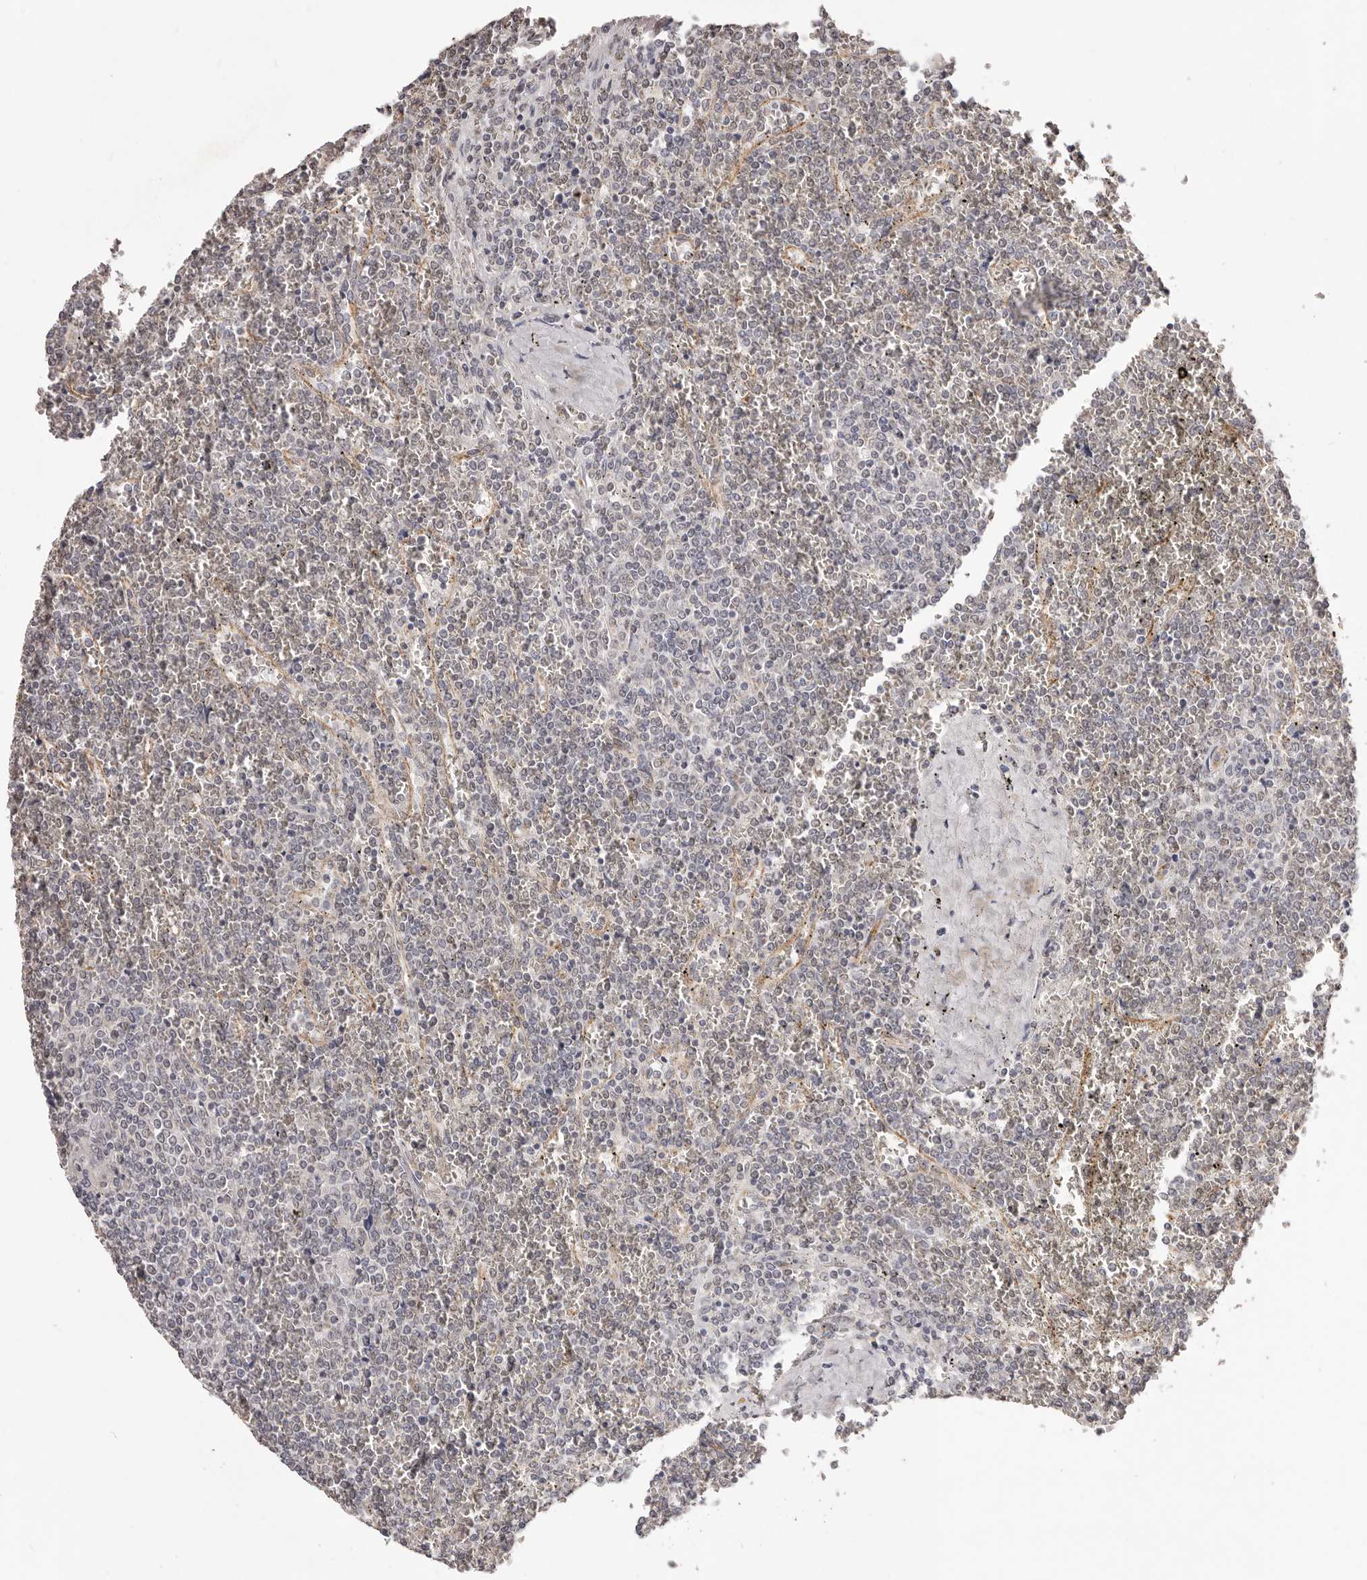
{"staining": {"intensity": "weak", "quantity": "25%-75%", "location": "nuclear"}, "tissue": "lymphoma", "cell_type": "Tumor cells", "image_type": "cancer", "snomed": [{"axis": "morphology", "description": "Malignant lymphoma, non-Hodgkin's type, Low grade"}, {"axis": "topography", "description": "Spleen"}], "caption": "There is low levels of weak nuclear staining in tumor cells of lymphoma, as demonstrated by immunohistochemical staining (brown color).", "gene": "RPS6KA5", "patient": {"sex": "female", "age": 19}}